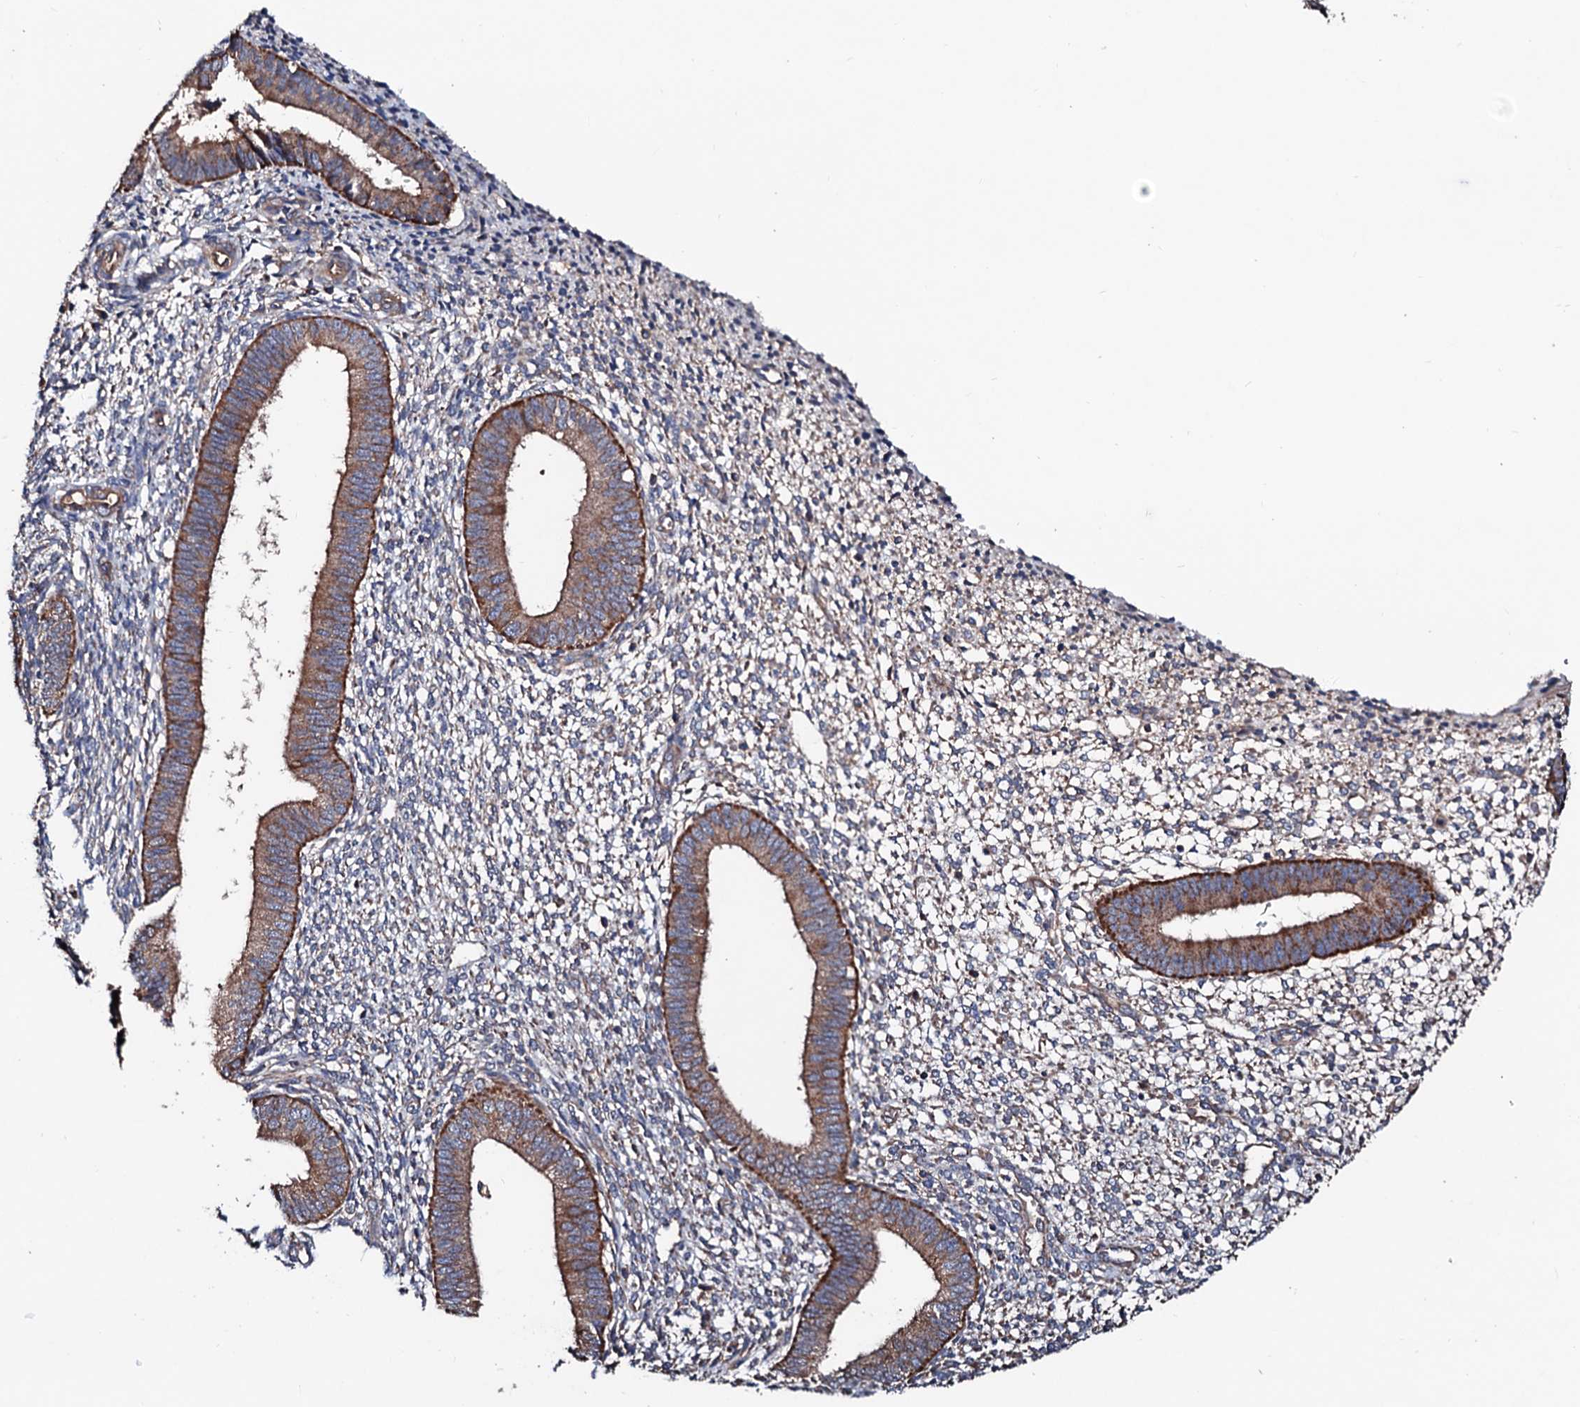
{"staining": {"intensity": "moderate", "quantity": "25%-75%", "location": "cytoplasmic/membranous"}, "tissue": "endometrium", "cell_type": "Cells in endometrial stroma", "image_type": "normal", "snomed": [{"axis": "morphology", "description": "Normal tissue, NOS"}, {"axis": "topography", "description": "Endometrium"}], "caption": "High-power microscopy captured an immunohistochemistry (IHC) photomicrograph of unremarkable endometrium, revealing moderate cytoplasmic/membranous positivity in approximately 25%-75% of cells in endometrial stroma.", "gene": "TBCEL", "patient": {"sex": "female", "age": 46}}